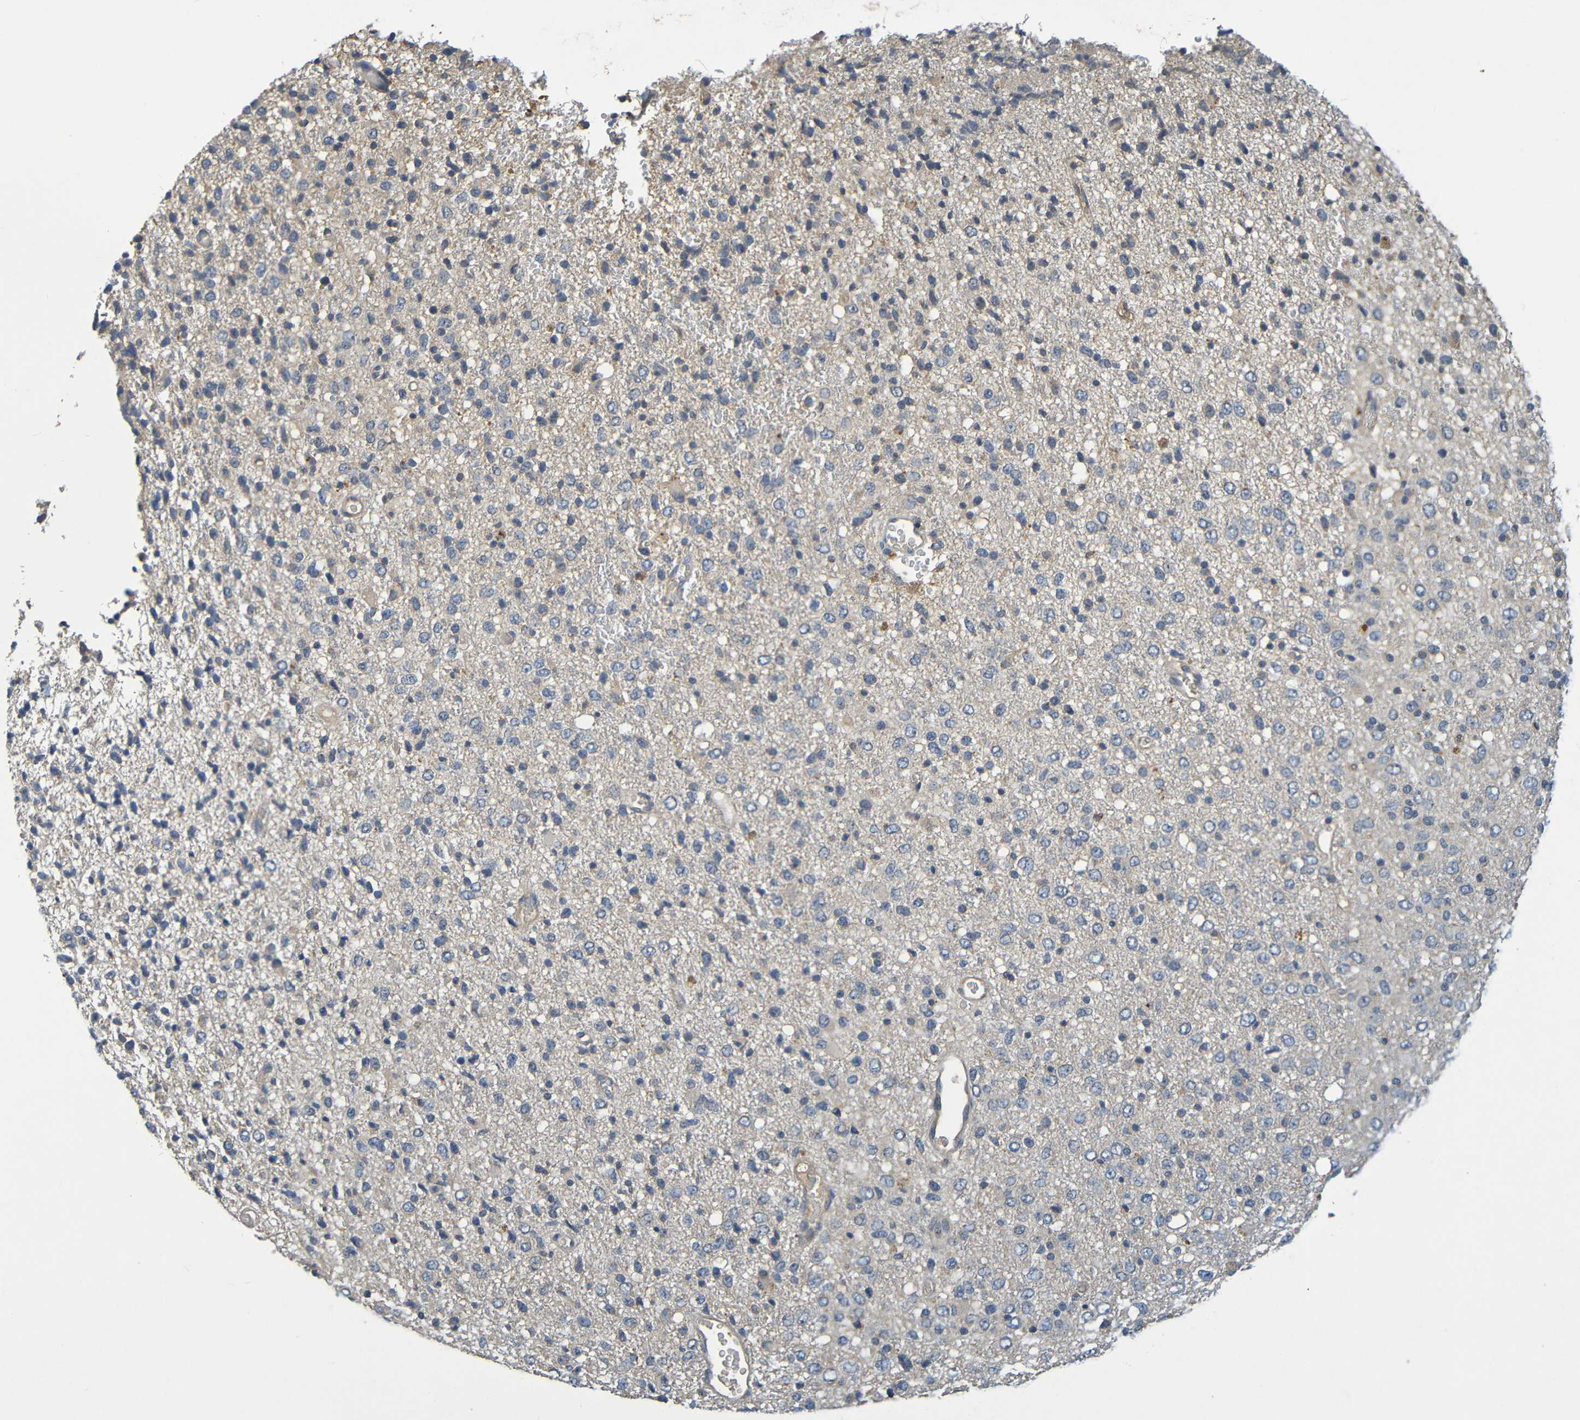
{"staining": {"intensity": "weak", "quantity": "25%-75%", "location": "cytoplasmic/membranous"}, "tissue": "glioma", "cell_type": "Tumor cells", "image_type": "cancer", "snomed": [{"axis": "morphology", "description": "Glioma, malignant, High grade"}, {"axis": "topography", "description": "pancreas cauda"}], "caption": "High-magnification brightfield microscopy of high-grade glioma (malignant) stained with DAB (3,3'-diaminobenzidine) (brown) and counterstained with hematoxylin (blue). tumor cells exhibit weak cytoplasmic/membranous staining is identified in approximately25%-75% of cells.", "gene": "C1QA", "patient": {"sex": "male", "age": 60}}